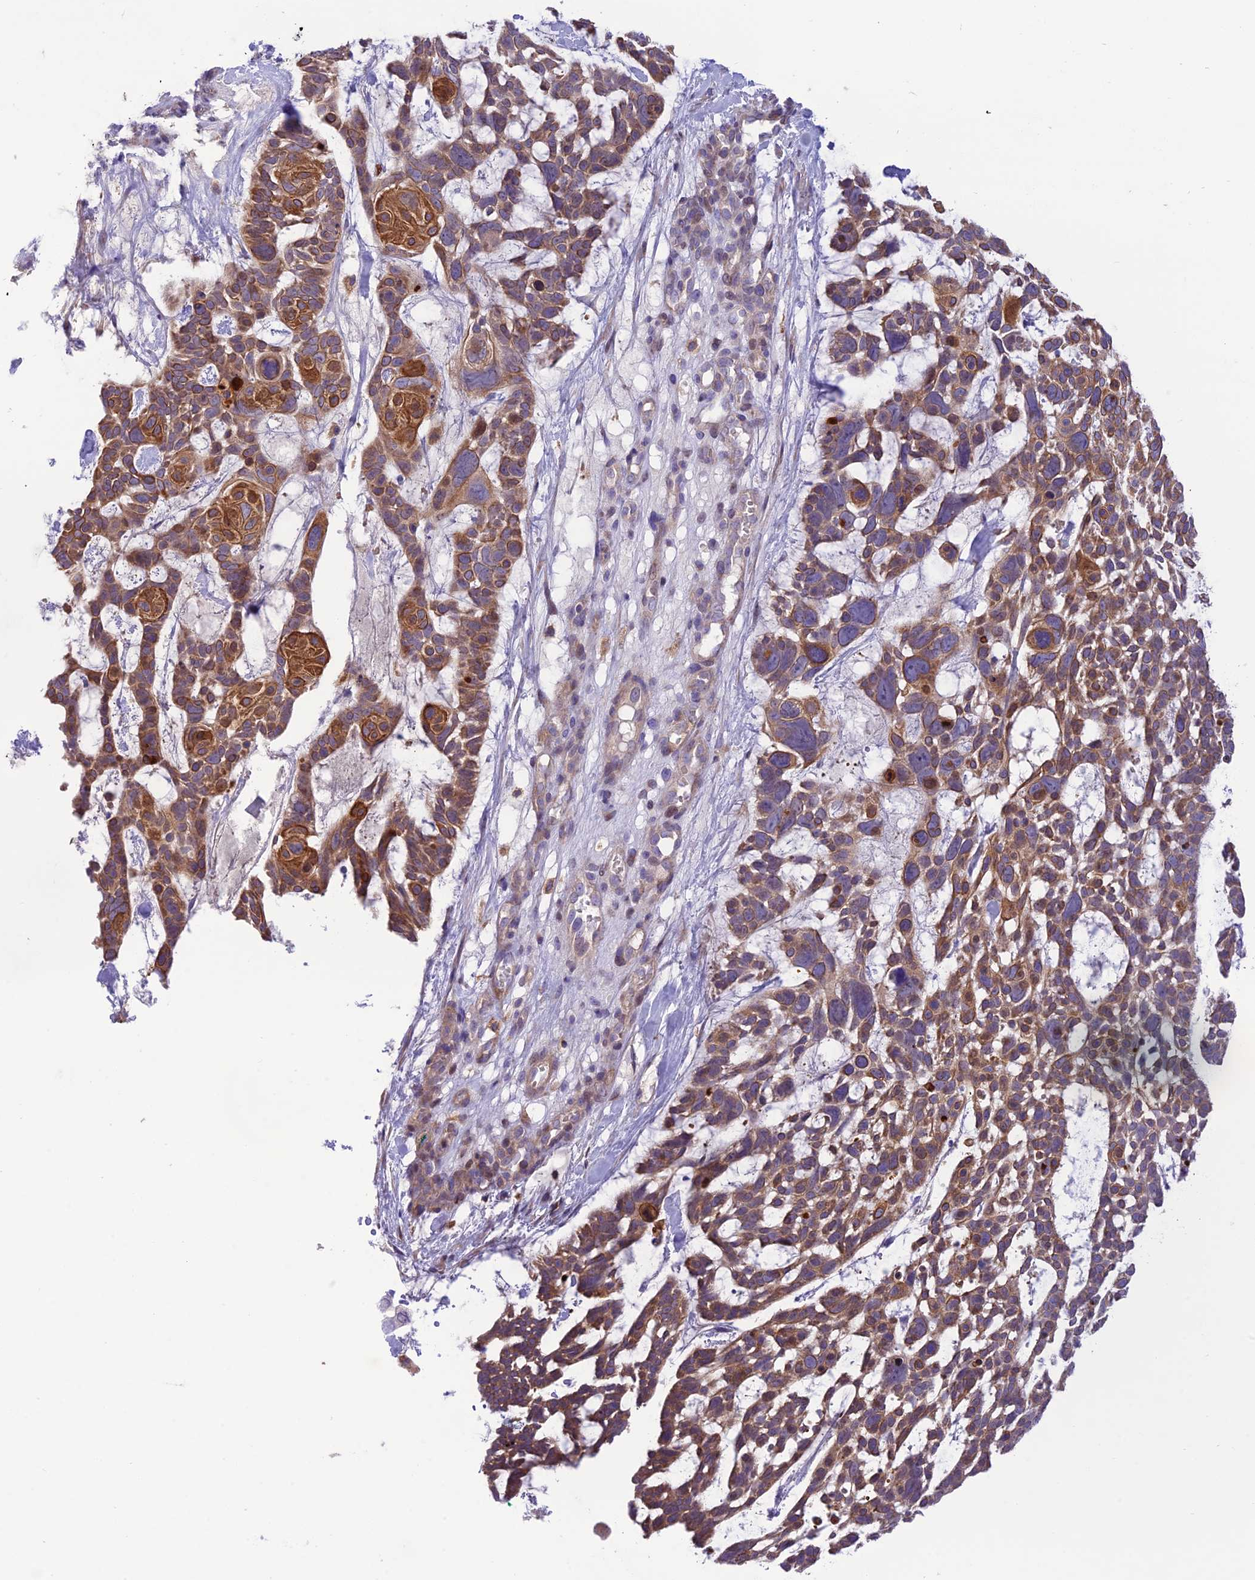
{"staining": {"intensity": "moderate", "quantity": ">75%", "location": "cytoplasmic/membranous"}, "tissue": "skin cancer", "cell_type": "Tumor cells", "image_type": "cancer", "snomed": [{"axis": "morphology", "description": "Basal cell carcinoma"}, {"axis": "topography", "description": "Skin"}], "caption": "Immunohistochemistry (IHC) of human basal cell carcinoma (skin) displays medium levels of moderate cytoplasmic/membranous positivity in approximately >75% of tumor cells. (Brightfield microscopy of DAB IHC at high magnification).", "gene": "JMY", "patient": {"sex": "male", "age": 88}}